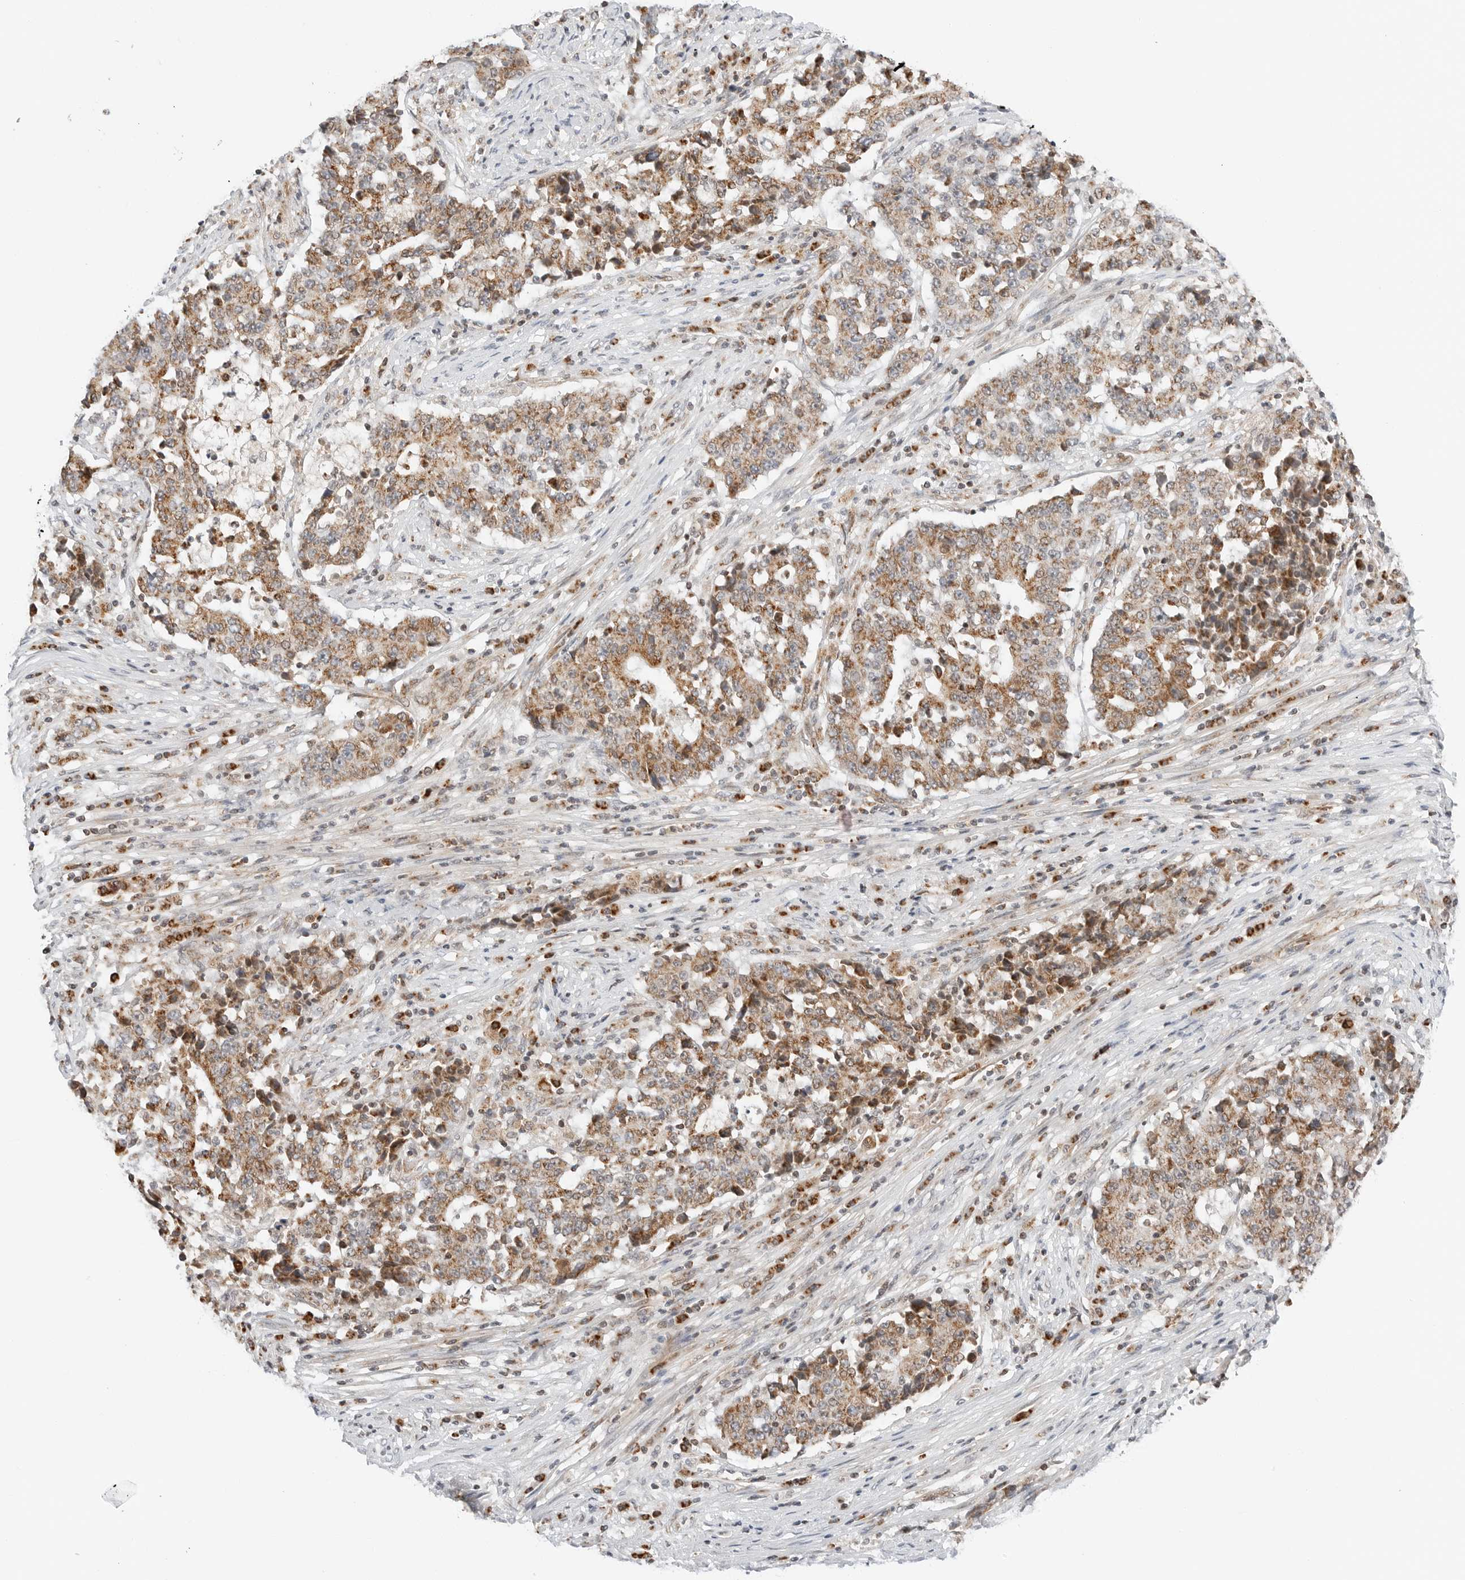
{"staining": {"intensity": "moderate", "quantity": ">75%", "location": "cytoplasmic/membranous"}, "tissue": "stomach cancer", "cell_type": "Tumor cells", "image_type": "cancer", "snomed": [{"axis": "morphology", "description": "Adenocarcinoma, NOS"}, {"axis": "topography", "description": "Stomach"}], "caption": "Moderate cytoplasmic/membranous staining is appreciated in approximately >75% of tumor cells in stomach cancer (adenocarcinoma).", "gene": "DYRK4", "patient": {"sex": "male", "age": 59}}